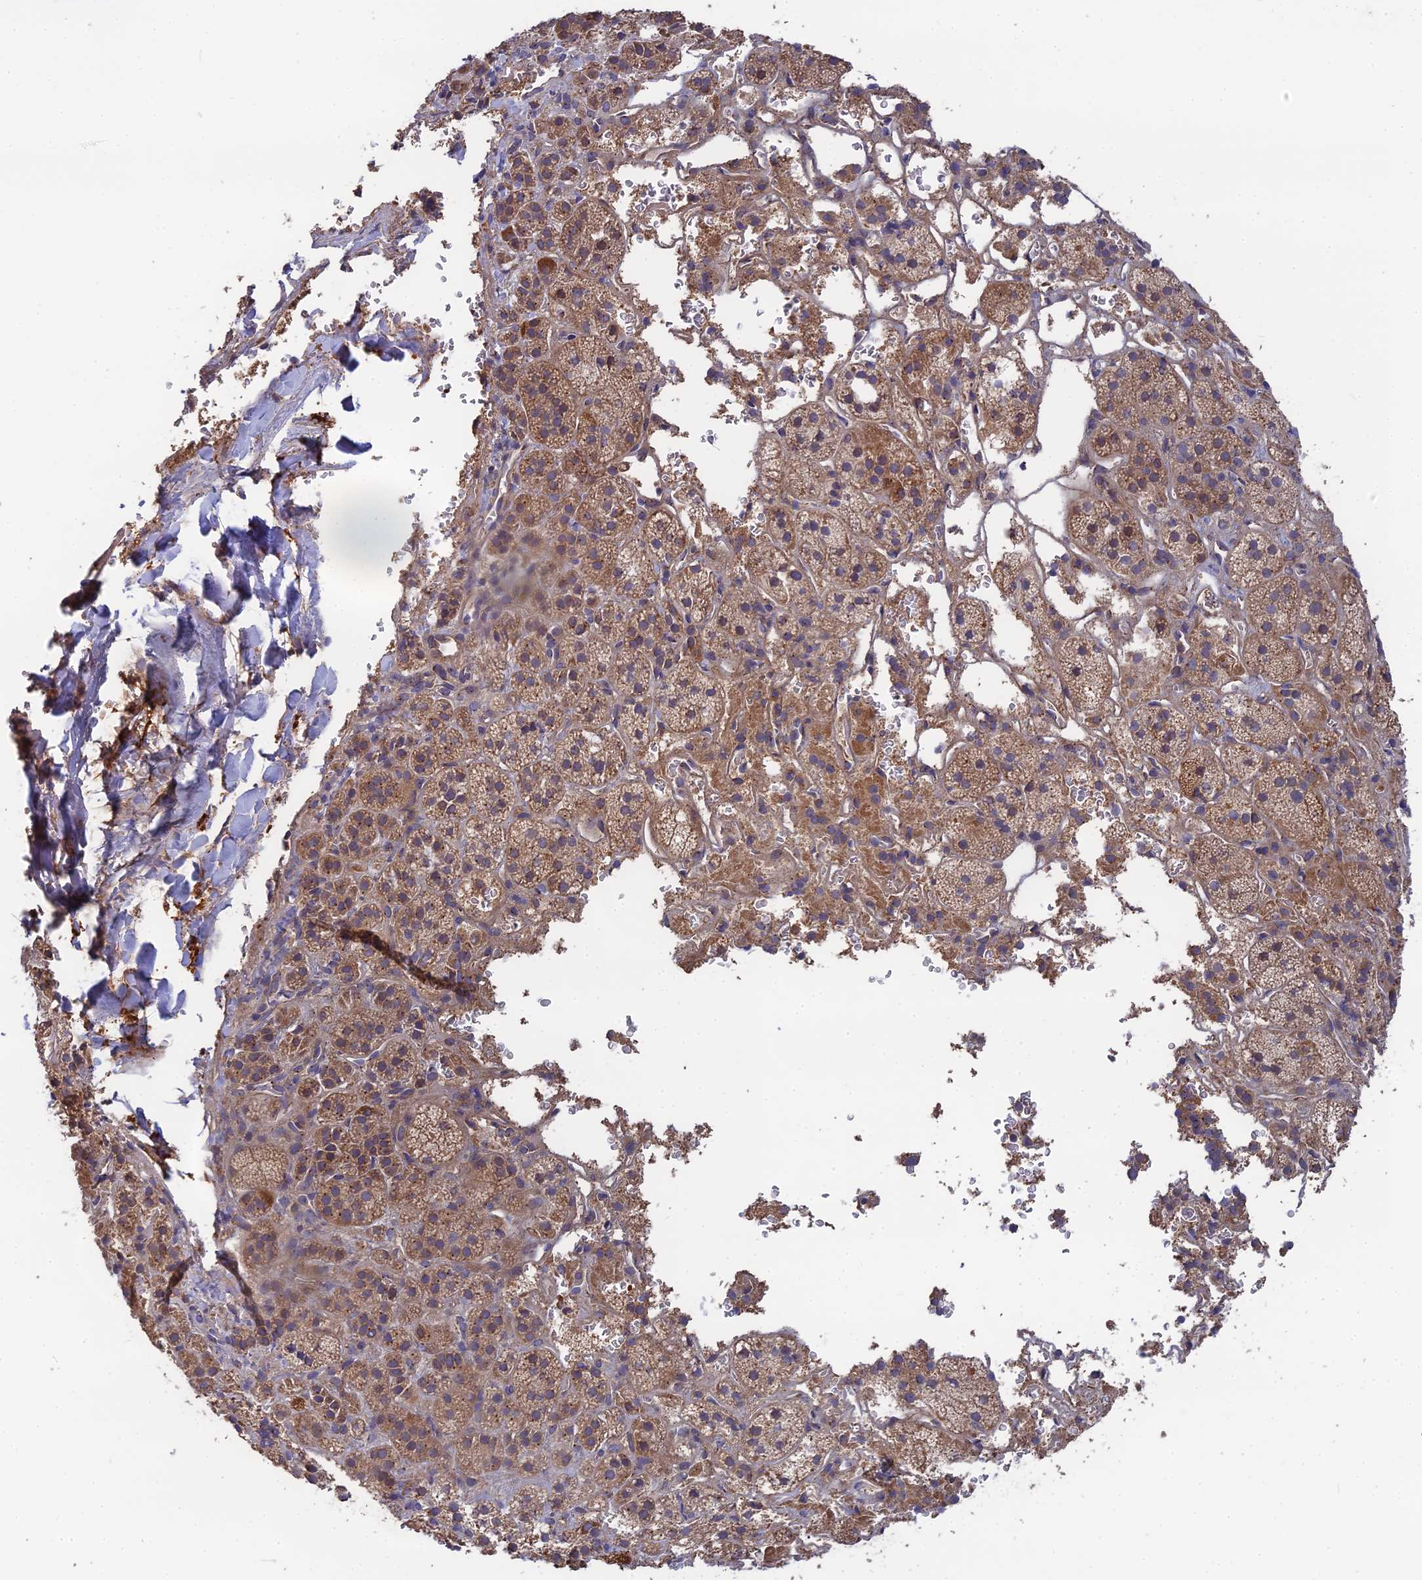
{"staining": {"intensity": "moderate", "quantity": ">75%", "location": "cytoplasmic/membranous"}, "tissue": "adrenal gland", "cell_type": "Glandular cells", "image_type": "normal", "snomed": [{"axis": "morphology", "description": "Normal tissue, NOS"}, {"axis": "topography", "description": "Adrenal gland"}], "caption": "Brown immunohistochemical staining in normal human adrenal gland exhibits moderate cytoplasmic/membranous staining in about >75% of glandular cells.", "gene": "RPIA", "patient": {"sex": "female", "age": 44}}